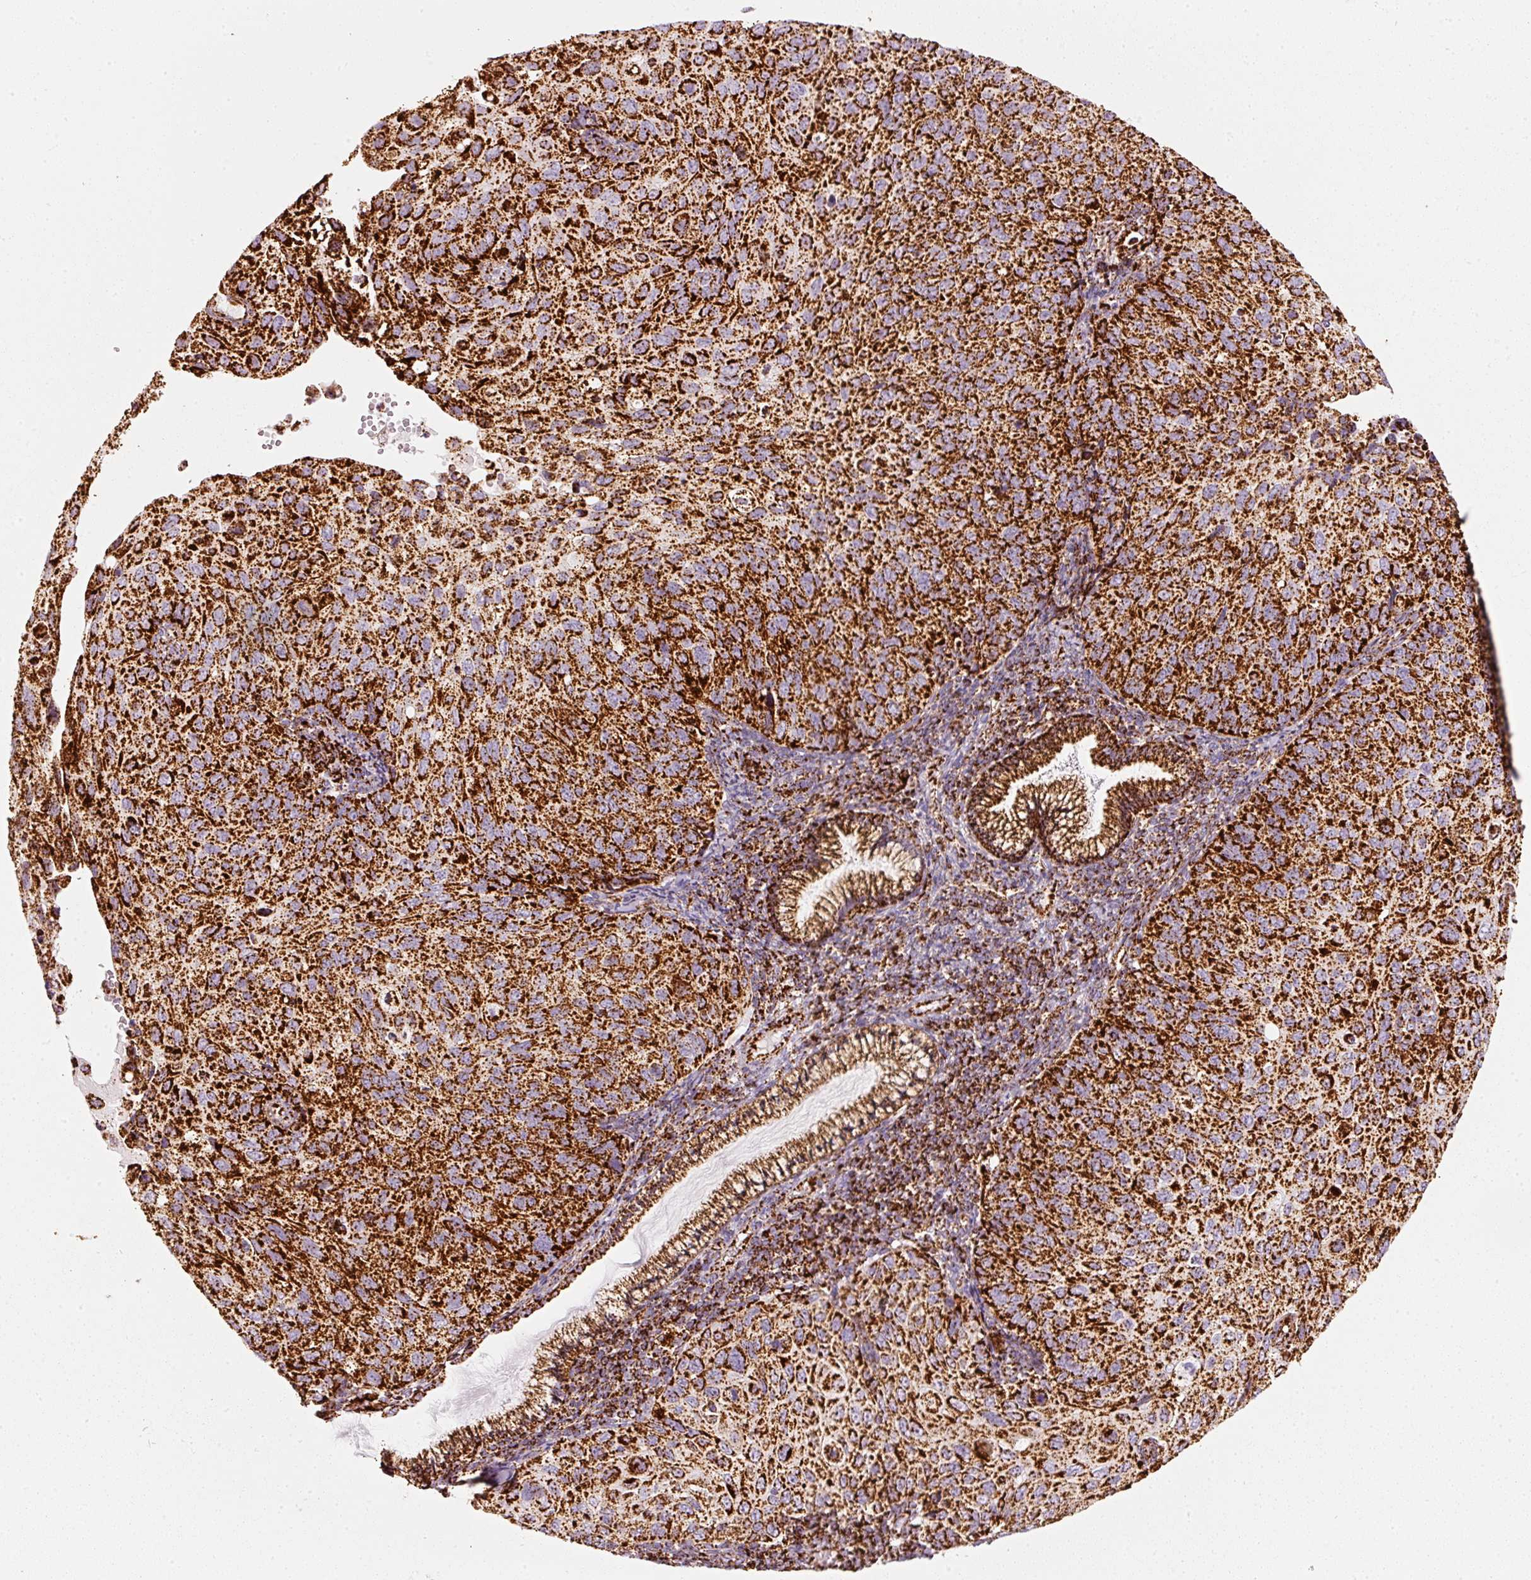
{"staining": {"intensity": "strong", "quantity": ">75%", "location": "cytoplasmic/membranous"}, "tissue": "cervical cancer", "cell_type": "Tumor cells", "image_type": "cancer", "snomed": [{"axis": "morphology", "description": "Squamous cell carcinoma, NOS"}, {"axis": "topography", "description": "Cervix"}], "caption": "Protein expression analysis of human cervical cancer reveals strong cytoplasmic/membranous positivity in approximately >75% of tumor cells. Using DAB (3,3'-diaminobenzidine) (brown) and hematoxylin (blue) stains, captured at high magnification using brightfield microscopy.", "gene": "MT-CO2", "patient": {"sex": "female", "age": 70}}